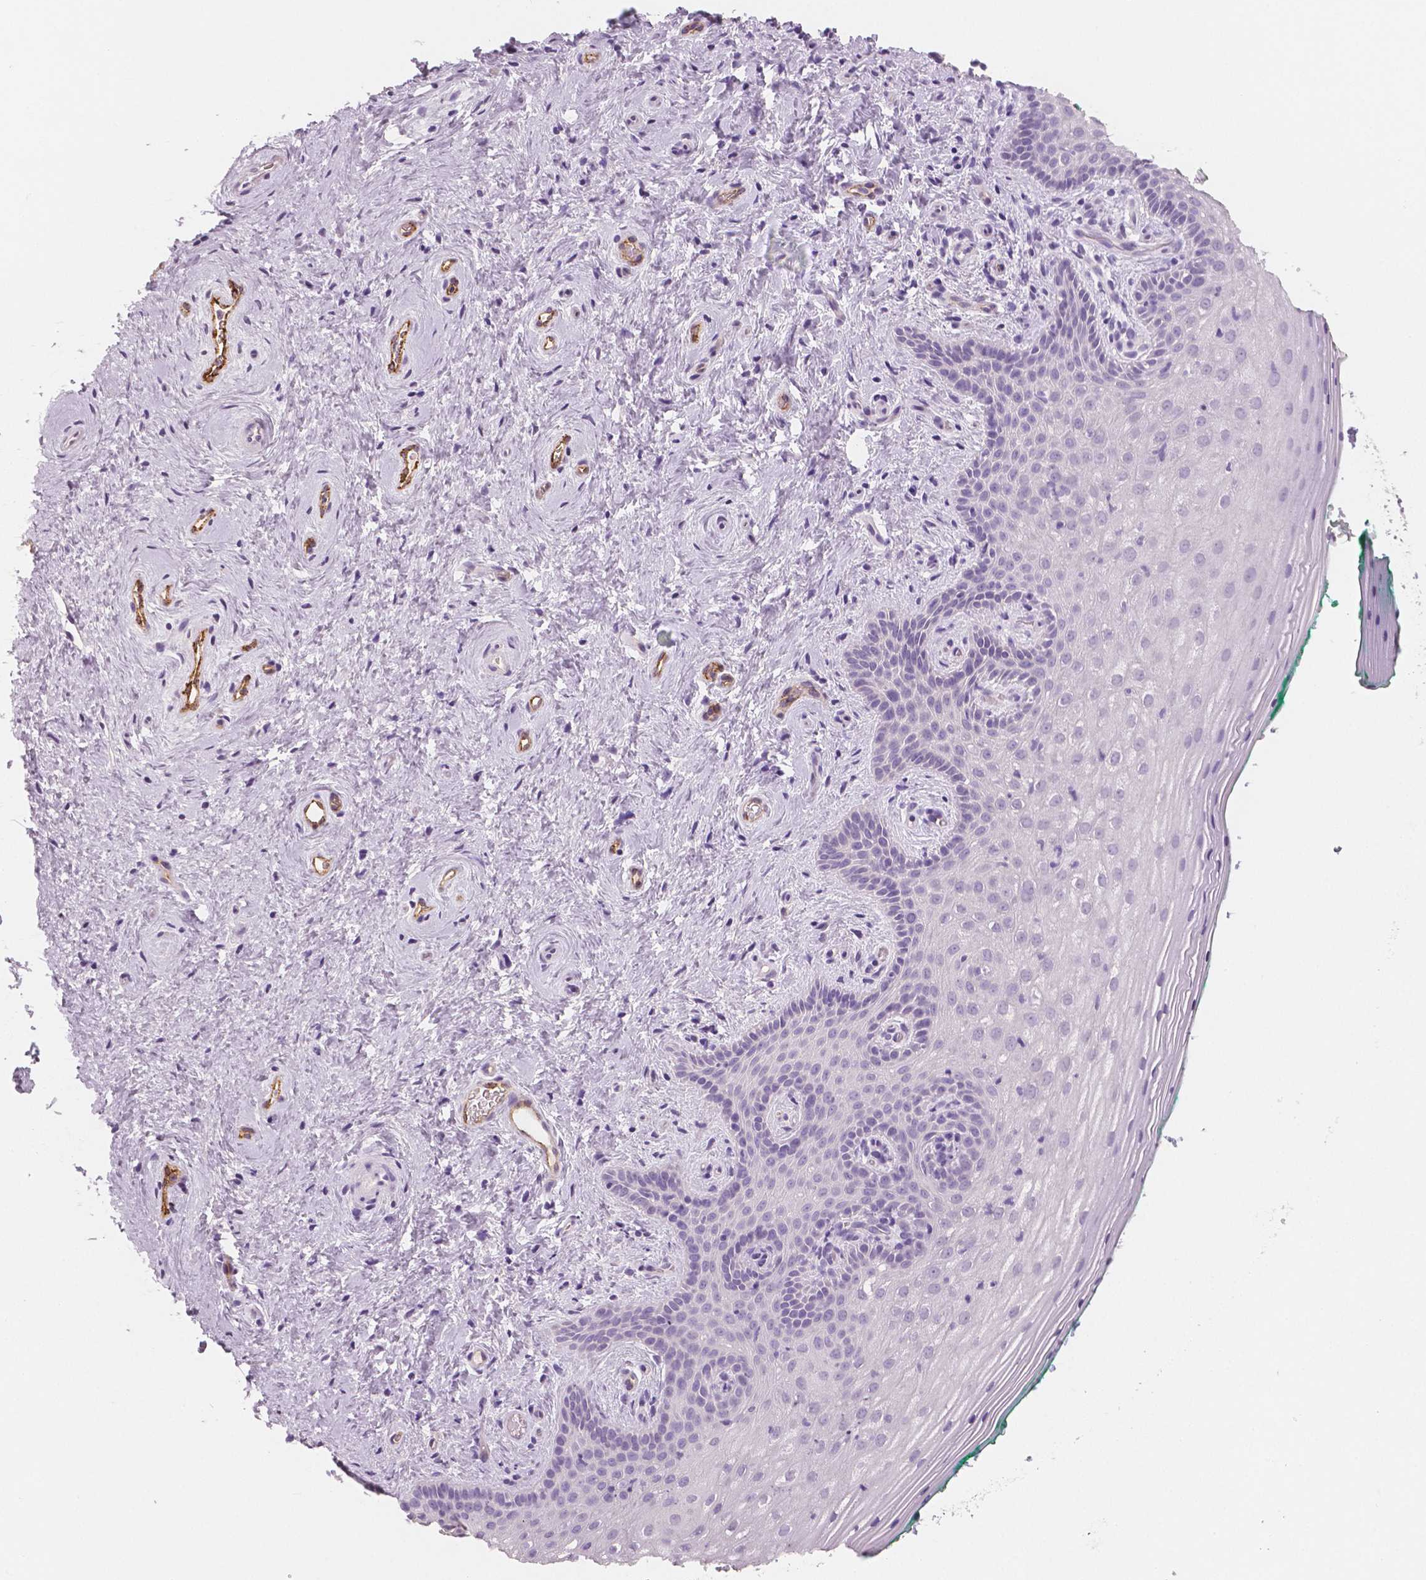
{"staining": {"intensity": "negative", "quantity": "none", "location": "none"}, "tissue": "vagina", "cell_type": "Squamous epithelial cells", "image_type": "normal", "snomed": [{"axis": "morphology", "description": "Normal tissue, NOS"}, {"axis": "topography", "description": "Vagina"}], "caption": "Immunohistochemistry (IHC) histopathology image of benign human vagina stained for a protein (brown), which exhibits no expression in squamous epithelial cells.", "gene": "TSPAN7", "patient": {"sex": "female", "age": 45}}